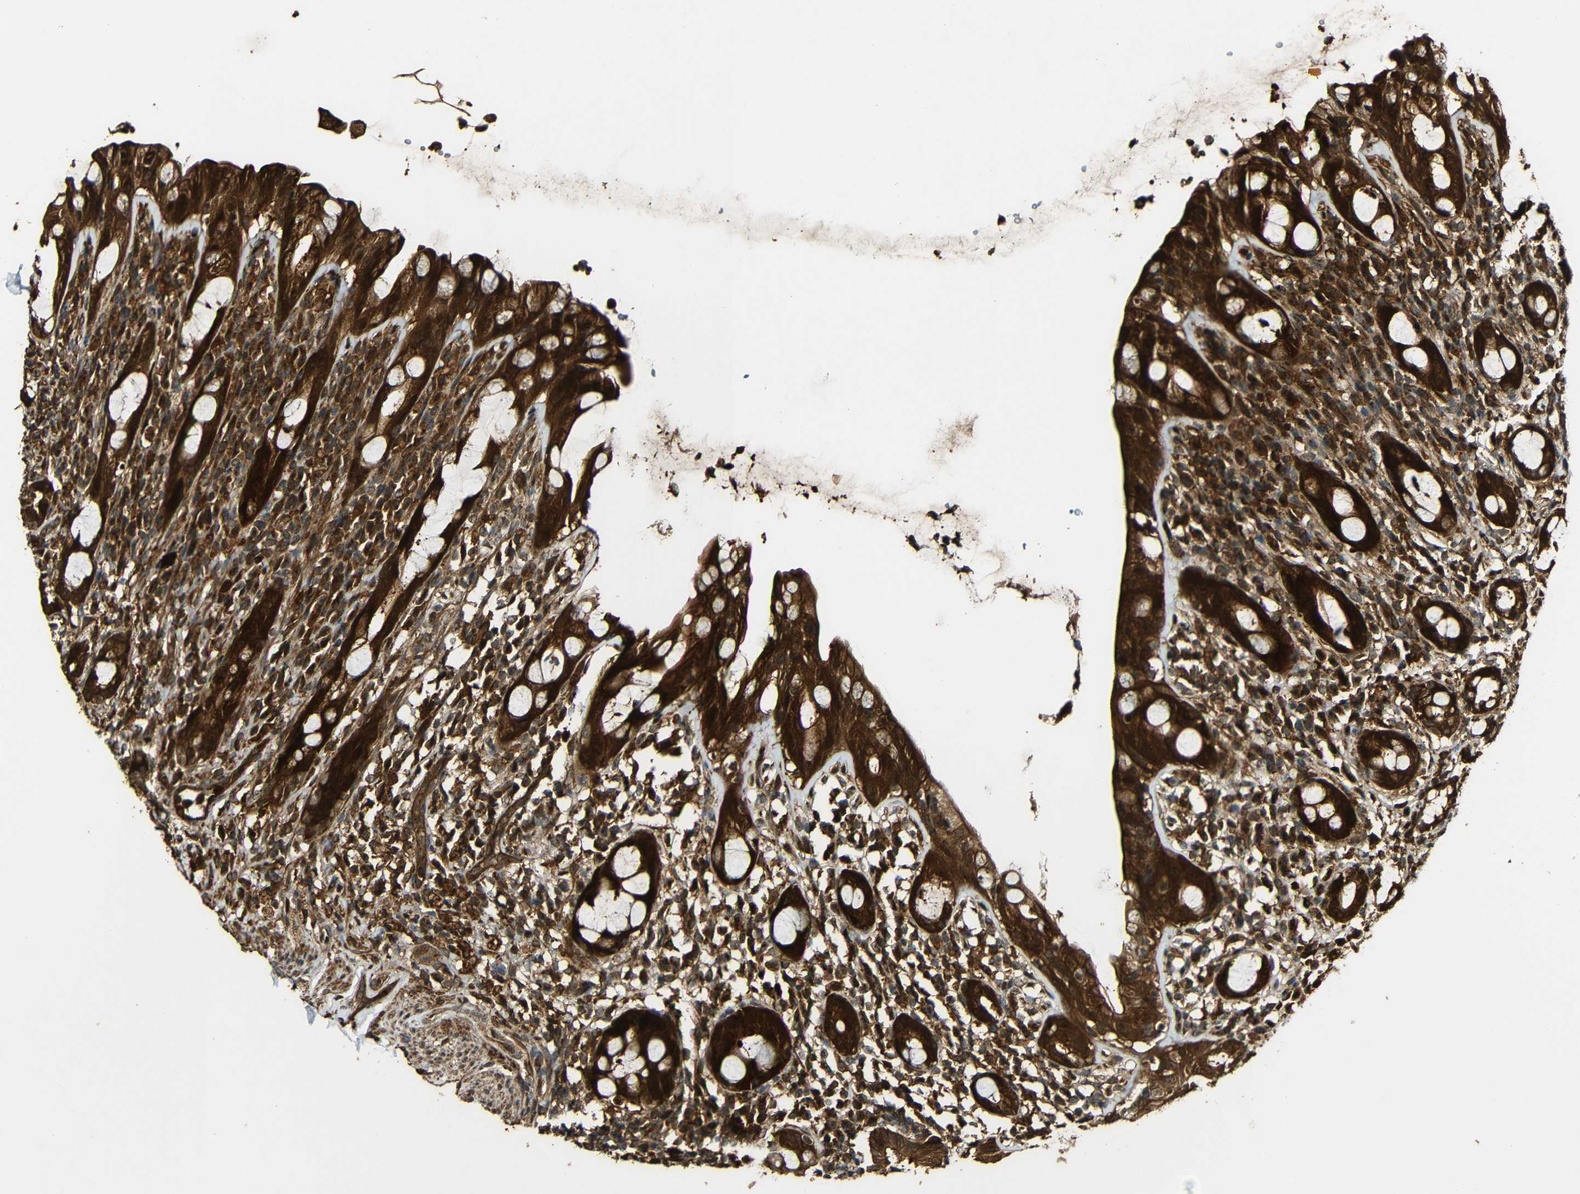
{"staining": {"intensity": "strong", "quantity": ">75%", "location": "cytoplasmic/membranous"}, "tissue": "rectum", "cell_type": "Glandular cells", "image_type": "normal", "snomed": [{"axis": "morphology", "description": "Normal tissue, NOS"}, {"axis": "topography", "description": "Rectum"}], "caption": "This image shows benign rectum stained with immunohistochemistry (IHC) to label a protein in brown. The cytoplasmic/membranous of glandular cells show strong positivity for the protein. Nuclei are counter-stained blue.", "gene": "CASP8", "patient": {"sex": "male", "age": 44}}